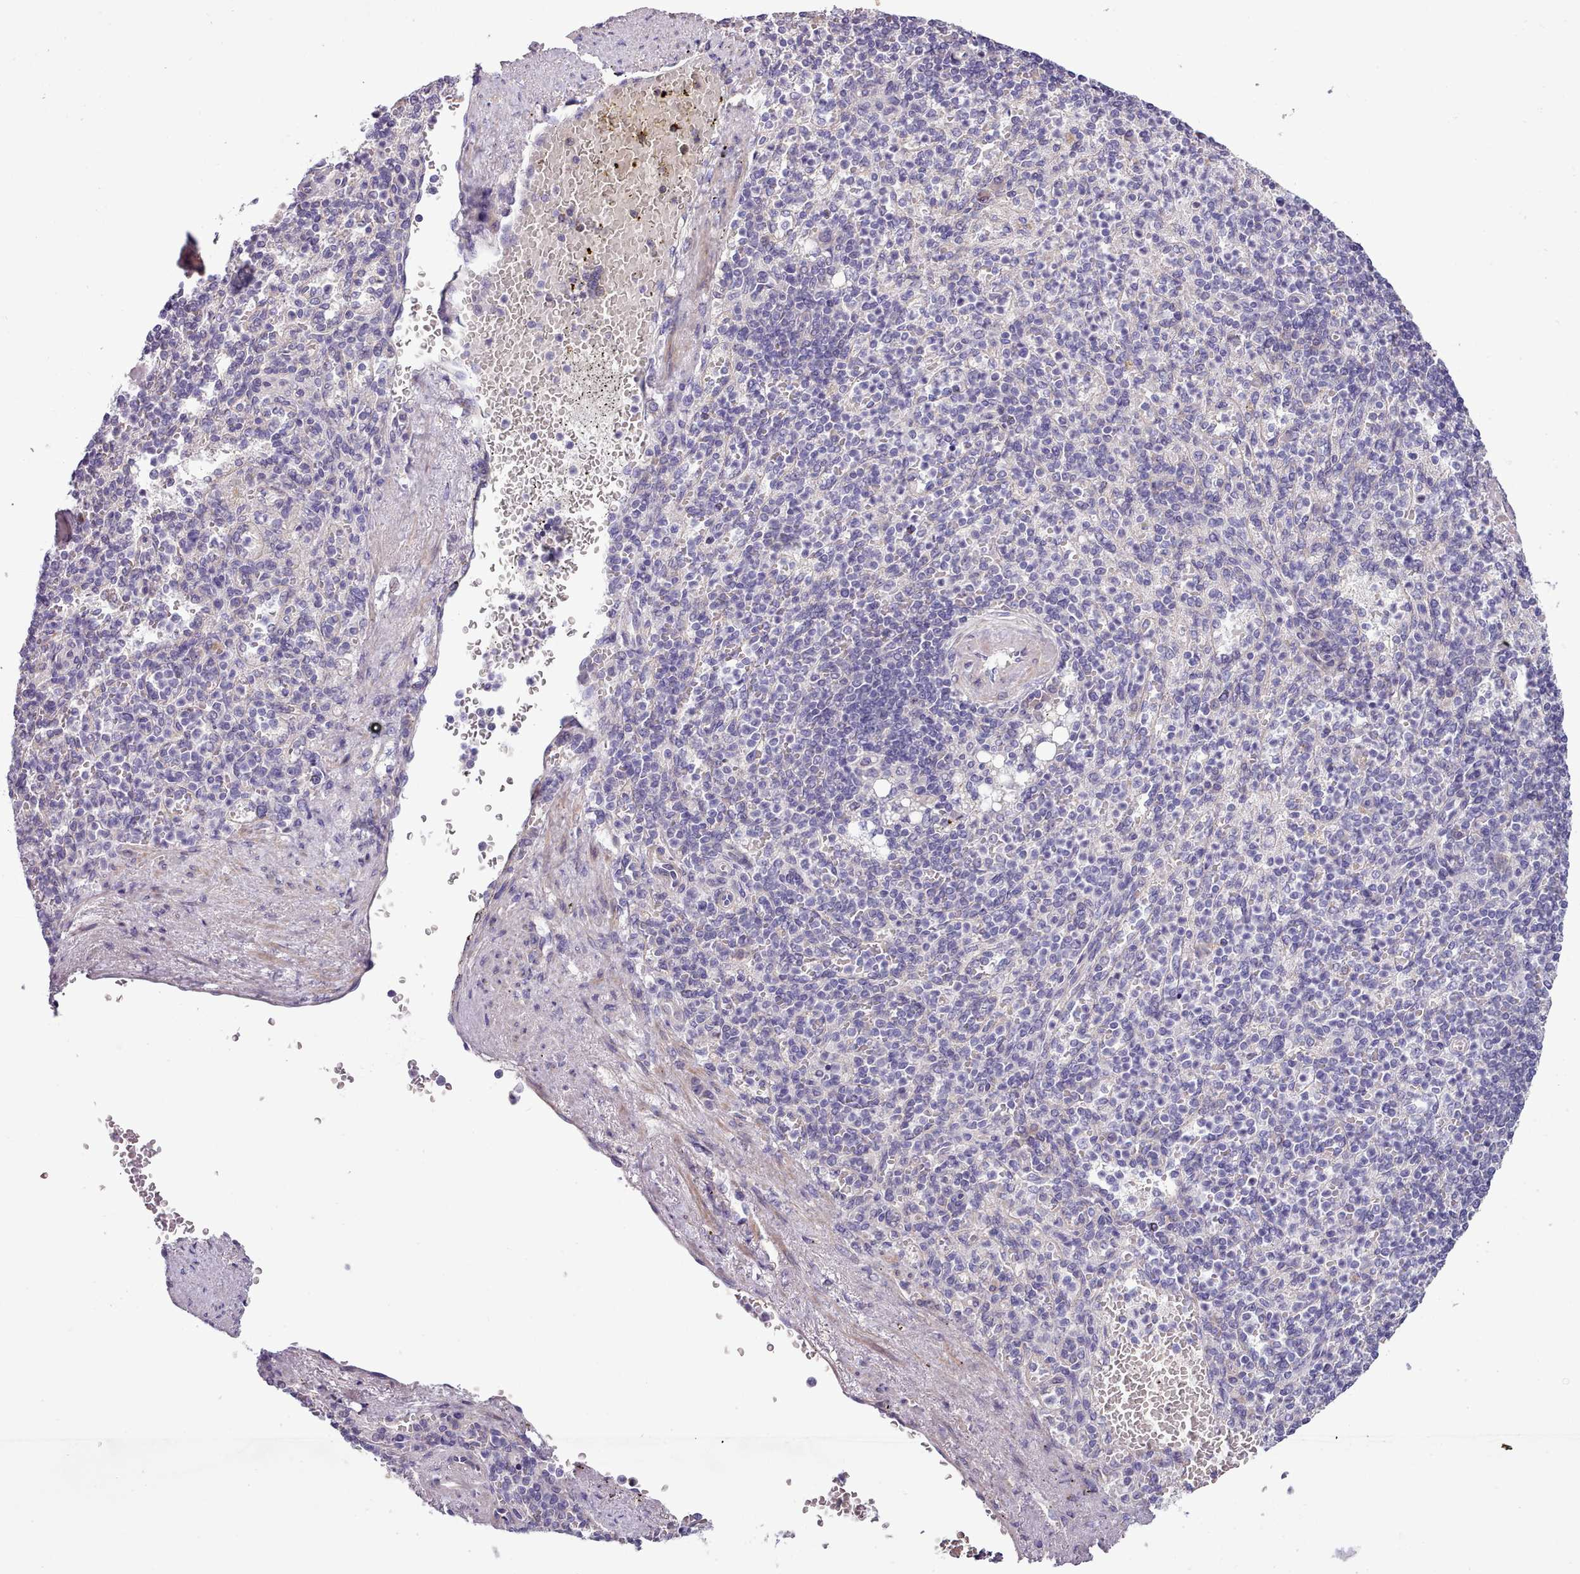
{"staining": {"intensity": "negative", "quantity": "none", "location": "none"}, "tissue": "spleen", "cell_type": "Cells in red pulp", "image_type": "normal", "snomed": [{"axis": "morphology", "description": "Normal tissue, NOS"}, {"axis": "topography", "description": "Spleen"}], "caption": "This is a photomicrograph of immunohistochemistry staining of benign spleen, which shows no positivity in cells in red pulp.", "gene": "SETX", "patient": {"sex": "female", "age": 74}}